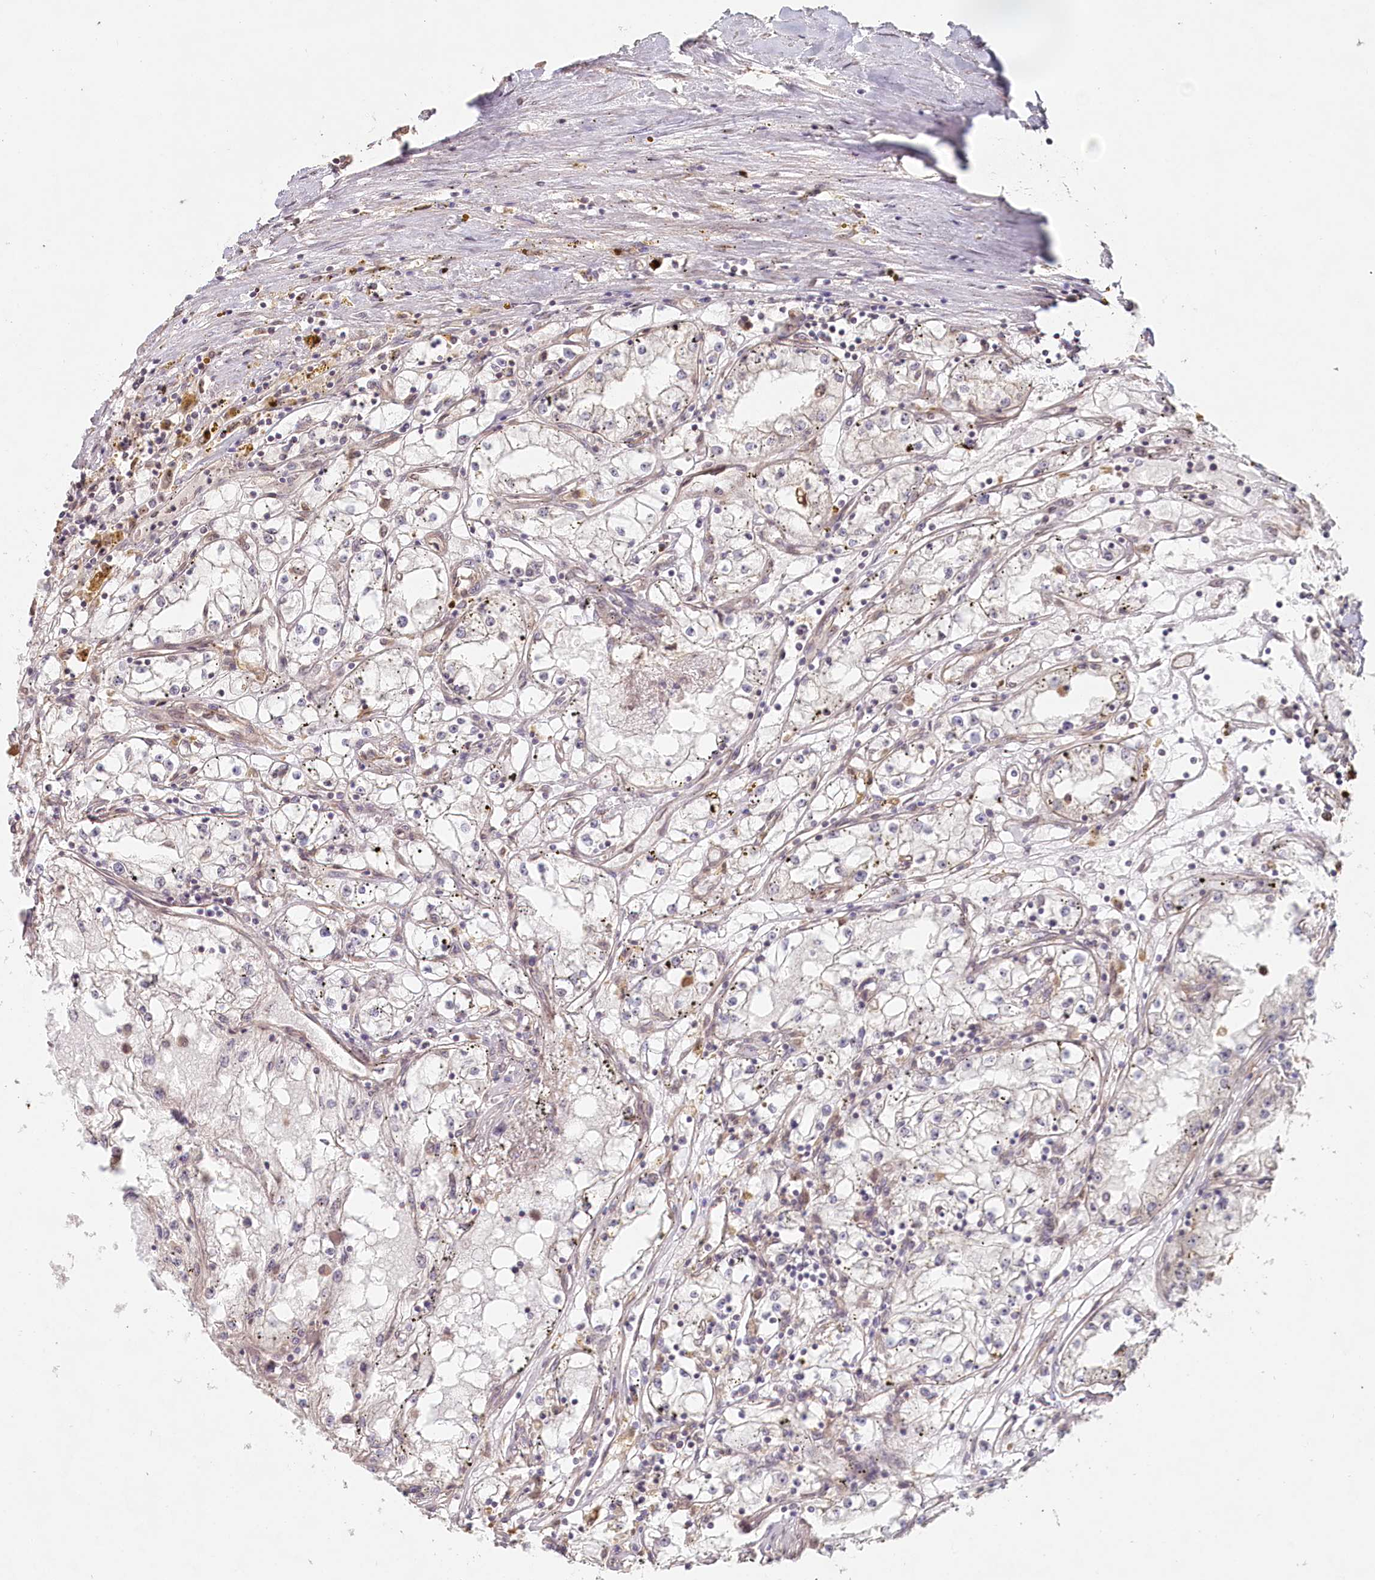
{"staining": {"intensity": "negative", "quantity": "none", "location": "none"}, "tissue": "renal cancer", "cell_type": "Tumor cells", "image_type": "cancer", "snomed": [{"axis": "morphology", "description": "Adenocarcinoma, NOS"}, {"axis": "topography", "description": "Kidney"}], "caption": "The micrograph reveals no staining of tumor cells in renal cancer (adenocarcinoma). (Stains: DAB (3,3'-diaminobenzidine) immunohistochemistry (IHC) with hematoxylin counter stain, Microscopy: brightfield microscopy at high magnification).", "gene": "TCHP", "patient": {"sex": "male", "age": 56}}